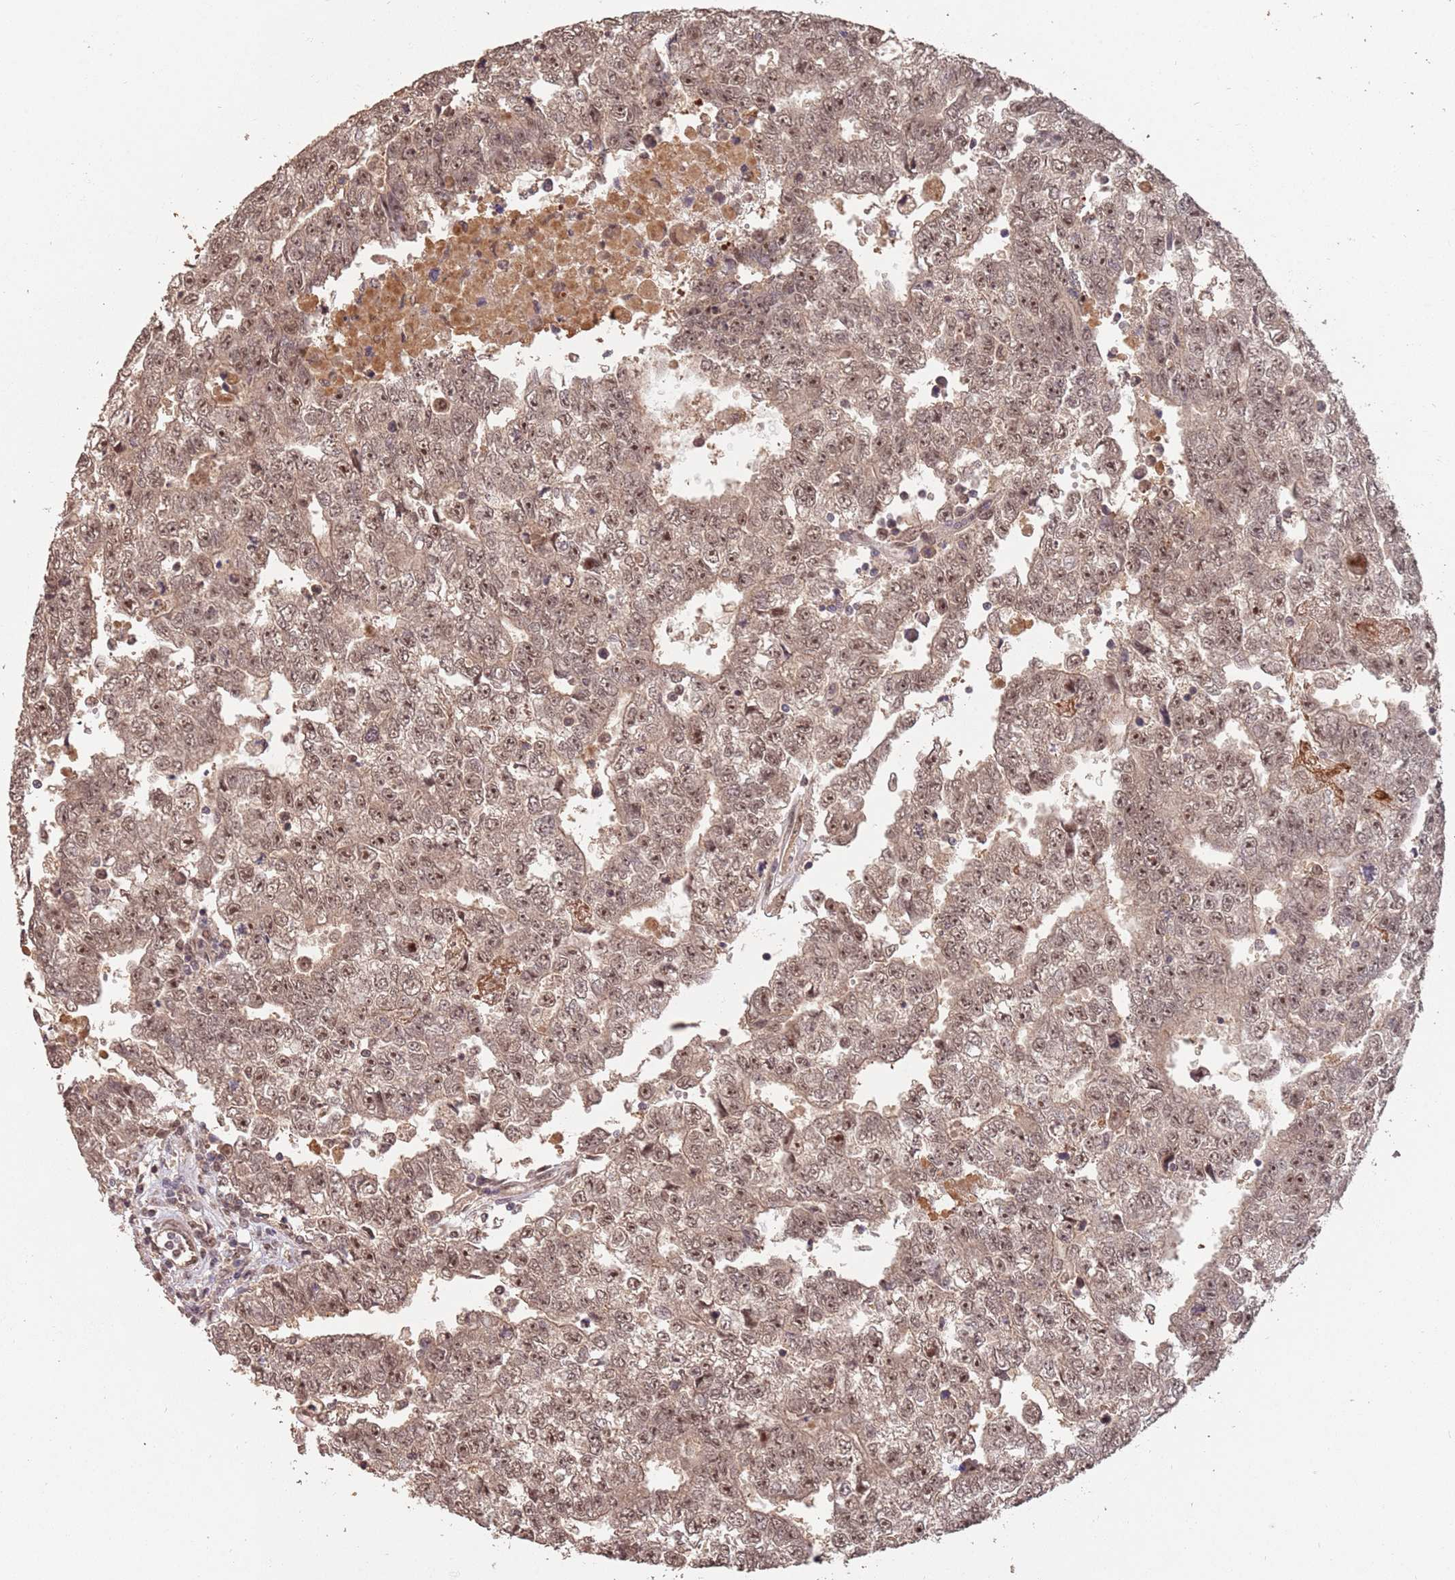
{"staining": {"intensity": "moderate", "quantity": ">75%", "location": "nuclear"}, "tissue": "testis cancer", "cell_type": "Tumor cells", "image_type": "cancer", "snomed": [{"axis": "morphology", "description": "Carcinoma, Embryonal, NOS"}, {"axis": "topography", "description": "Testis"}], "caption": "Moderate nuclear positivity is seen in about >75% of tumor cells in embryonal carcinoma (testis). The staining is performed using DAB brown chromogen to label protein expression. The nuclei are counter-stained blue using hematoxylin.", "gene": "RFXANK", "patient": {"sex": "male", "age": 25}}